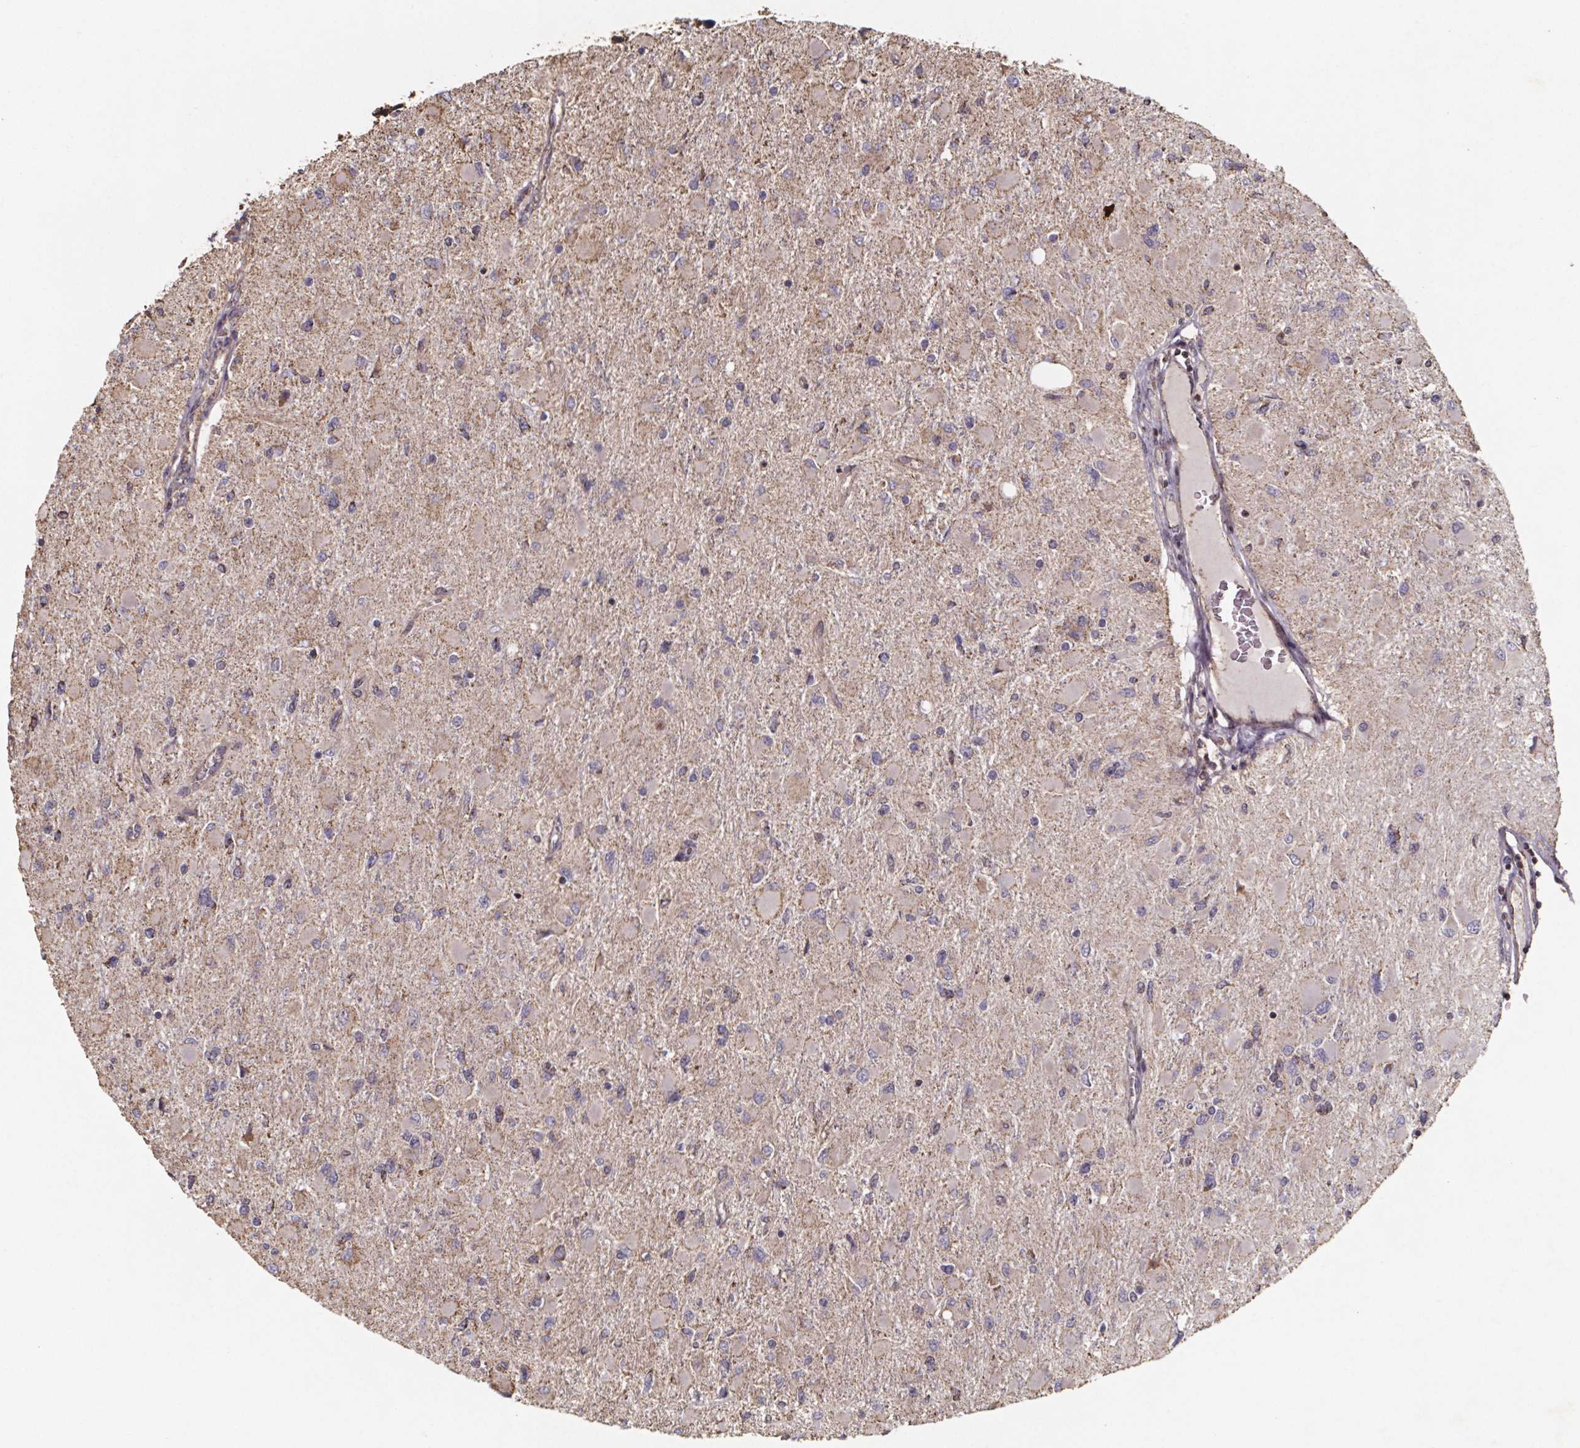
{"staining": {"intensity": "weak", "quantity": "<25%", "location": "cytoplasmic/membranous"}, "tissue": "glioma", "cell_type": "Tumor cells", "image_type": "cancer", "snomed": [{"axis": "morphology", "description": "Glioma, malignant, High grade"}, {"axis": "topography", "description": "Cerebral cortex"}], "caption": "The micrograph exhibits no staining of tumor cells in high-grade glioma (malignant). (DAB (3,3'-diaminobenzidine) IHC, high magnification).", "gene": "SLC35D2", "patient": {"sex": "female", "age": 36}}